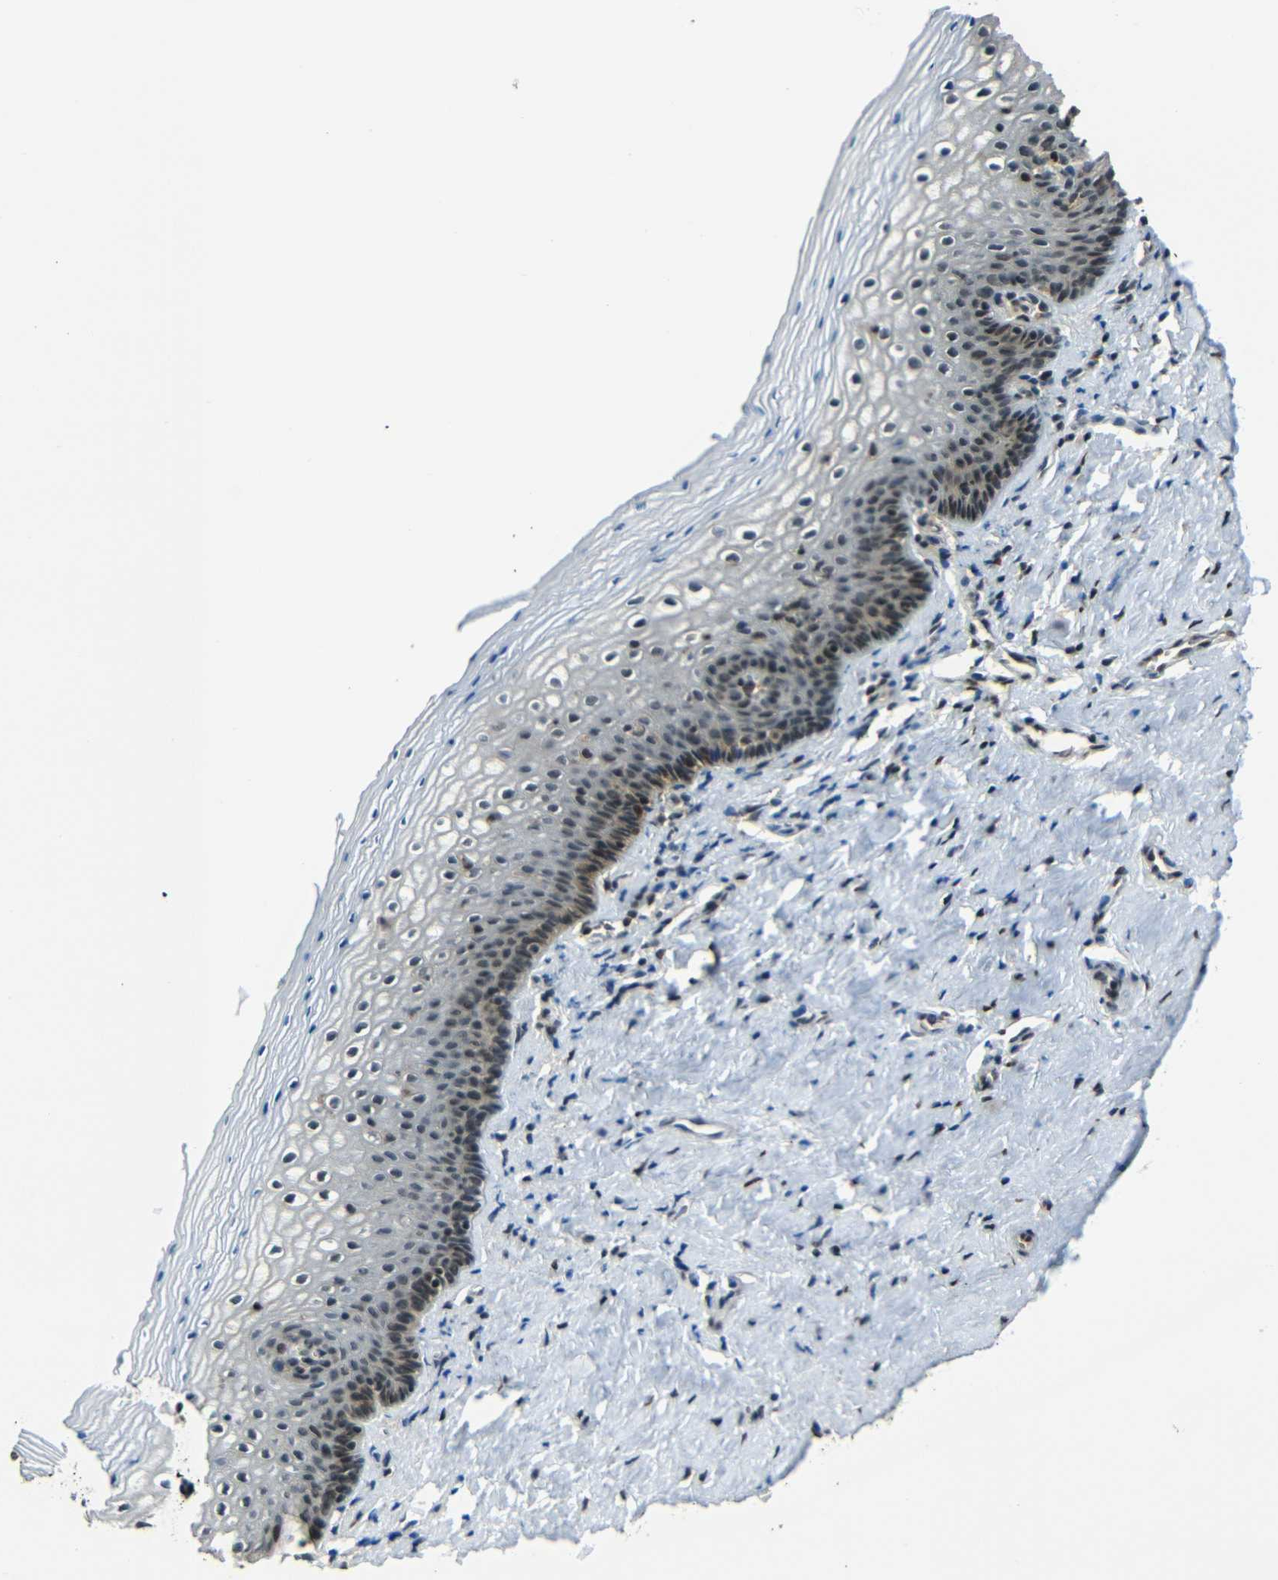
{"staining": {"intensity": "moderate", "quantity": "25%-75%", "location": "nuclear"}, "tissue": "vagina", "cell_type": "Squamous epithelial cells", "image_type": "normal", "snomed": [{"axis": "morphology", "description": "Normal tissue, NOS"}, {"axis": "topography", "description": "Vagina"}], "caption": "Protein staining of unremarkable vagina reveals moderate nuclear expression in approximately 25%-75% of squamous epithelial cells.", "gene": "PSIP1", "patient": {"sex": "female", "age": 46}}